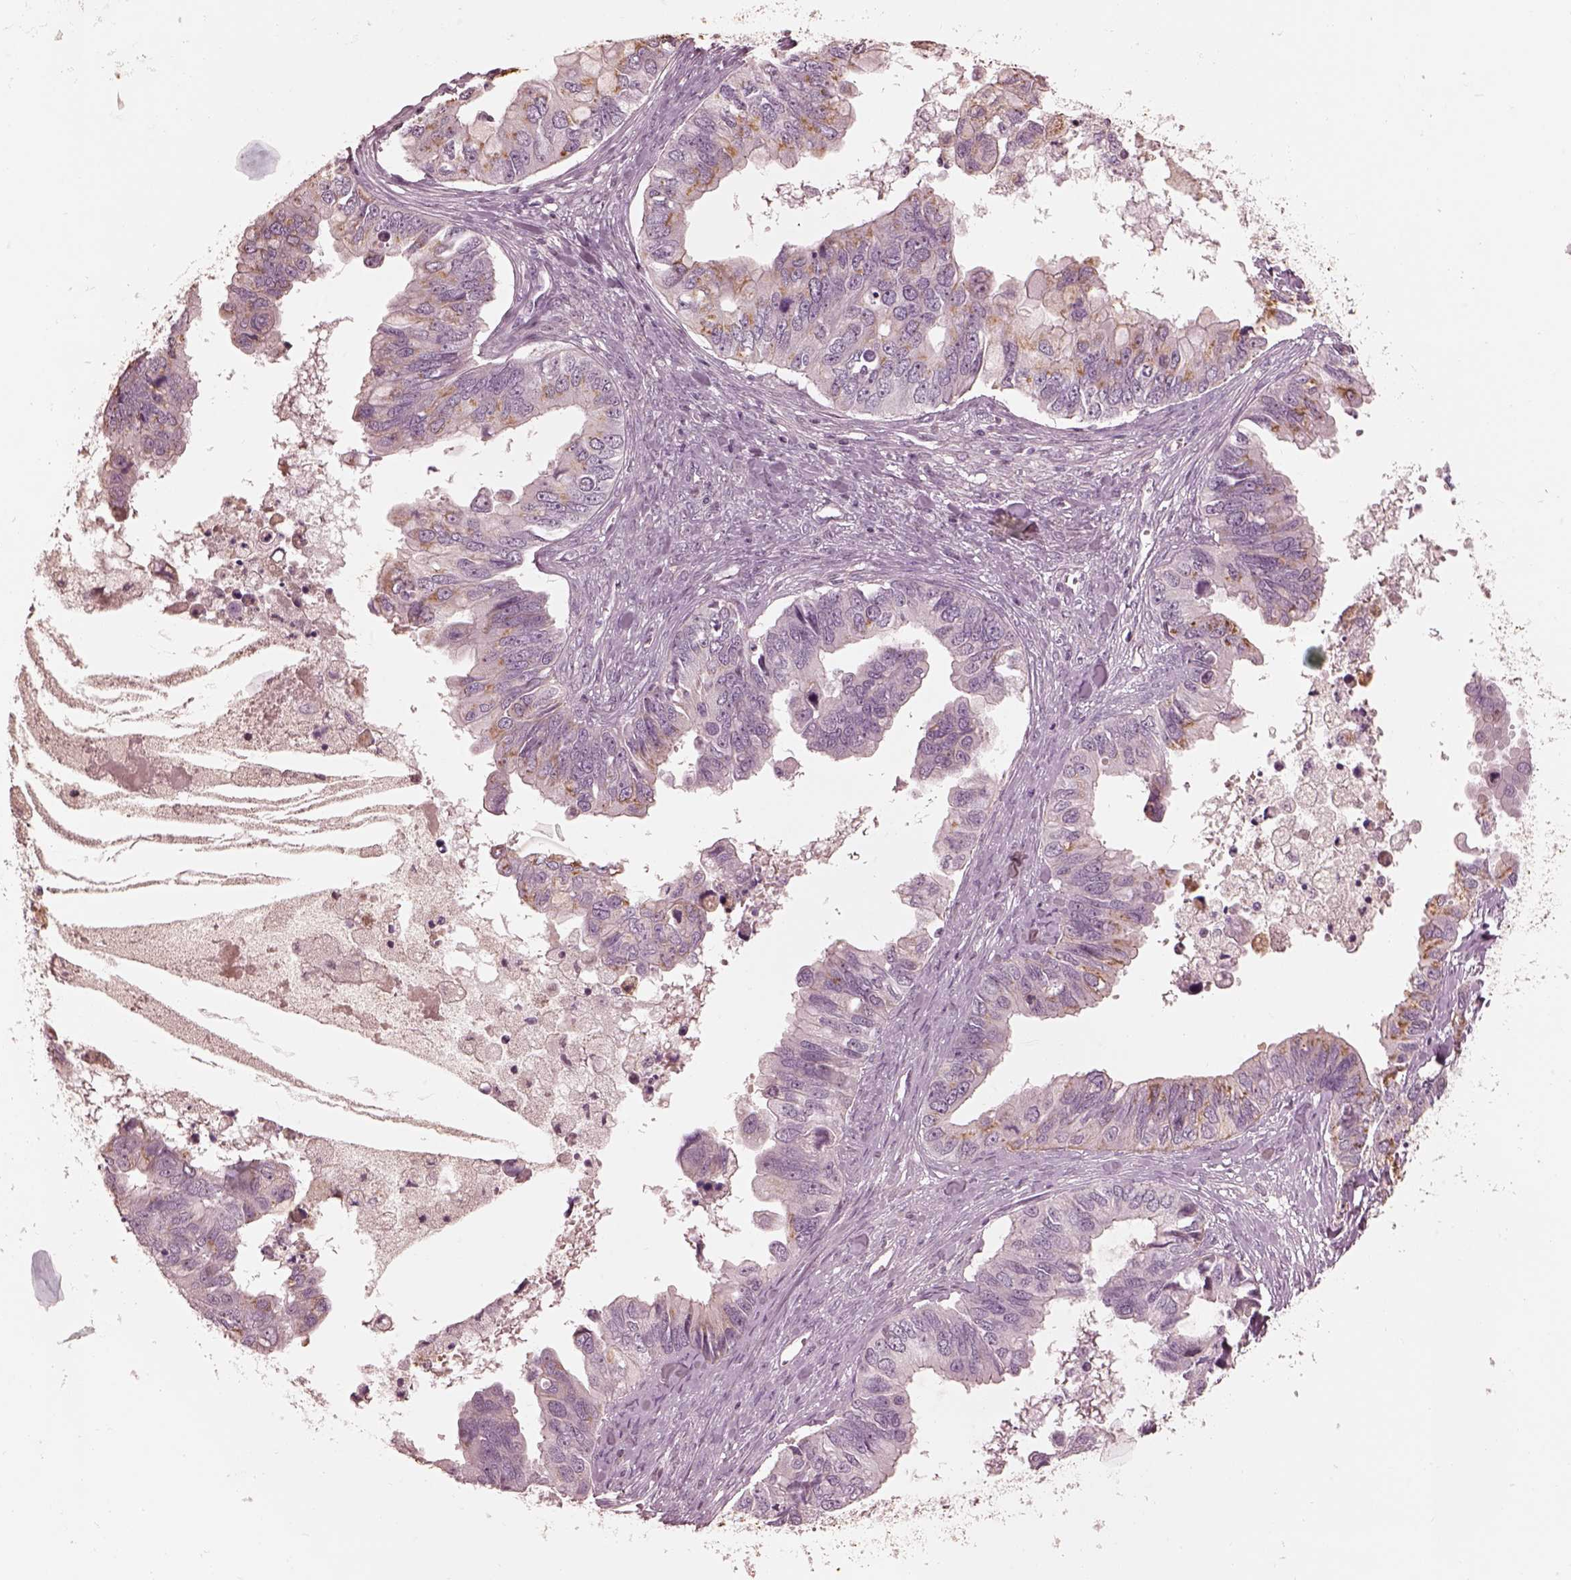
{"staining": {"intensity": "negative", "quantity": "none", "location": "none"}, "tissue": "ovarian cancer", "cell_type": "Tumor cells", "image_type": "cancer", "snomed": [{"axis": "morphology", "description": "Cystadenocarcinoma, mucinous, NOS"}, {"axis": "topography", "description": "Ovary"}], "caption": "A high-resolution histopathology image shows IHC staining of ovarian mucinous cystadenocarcinoma, which demonstrates no significant staining in tumor cells.", "gene": "KCNA2", "patient": {"sex": "female", "age": 76}}